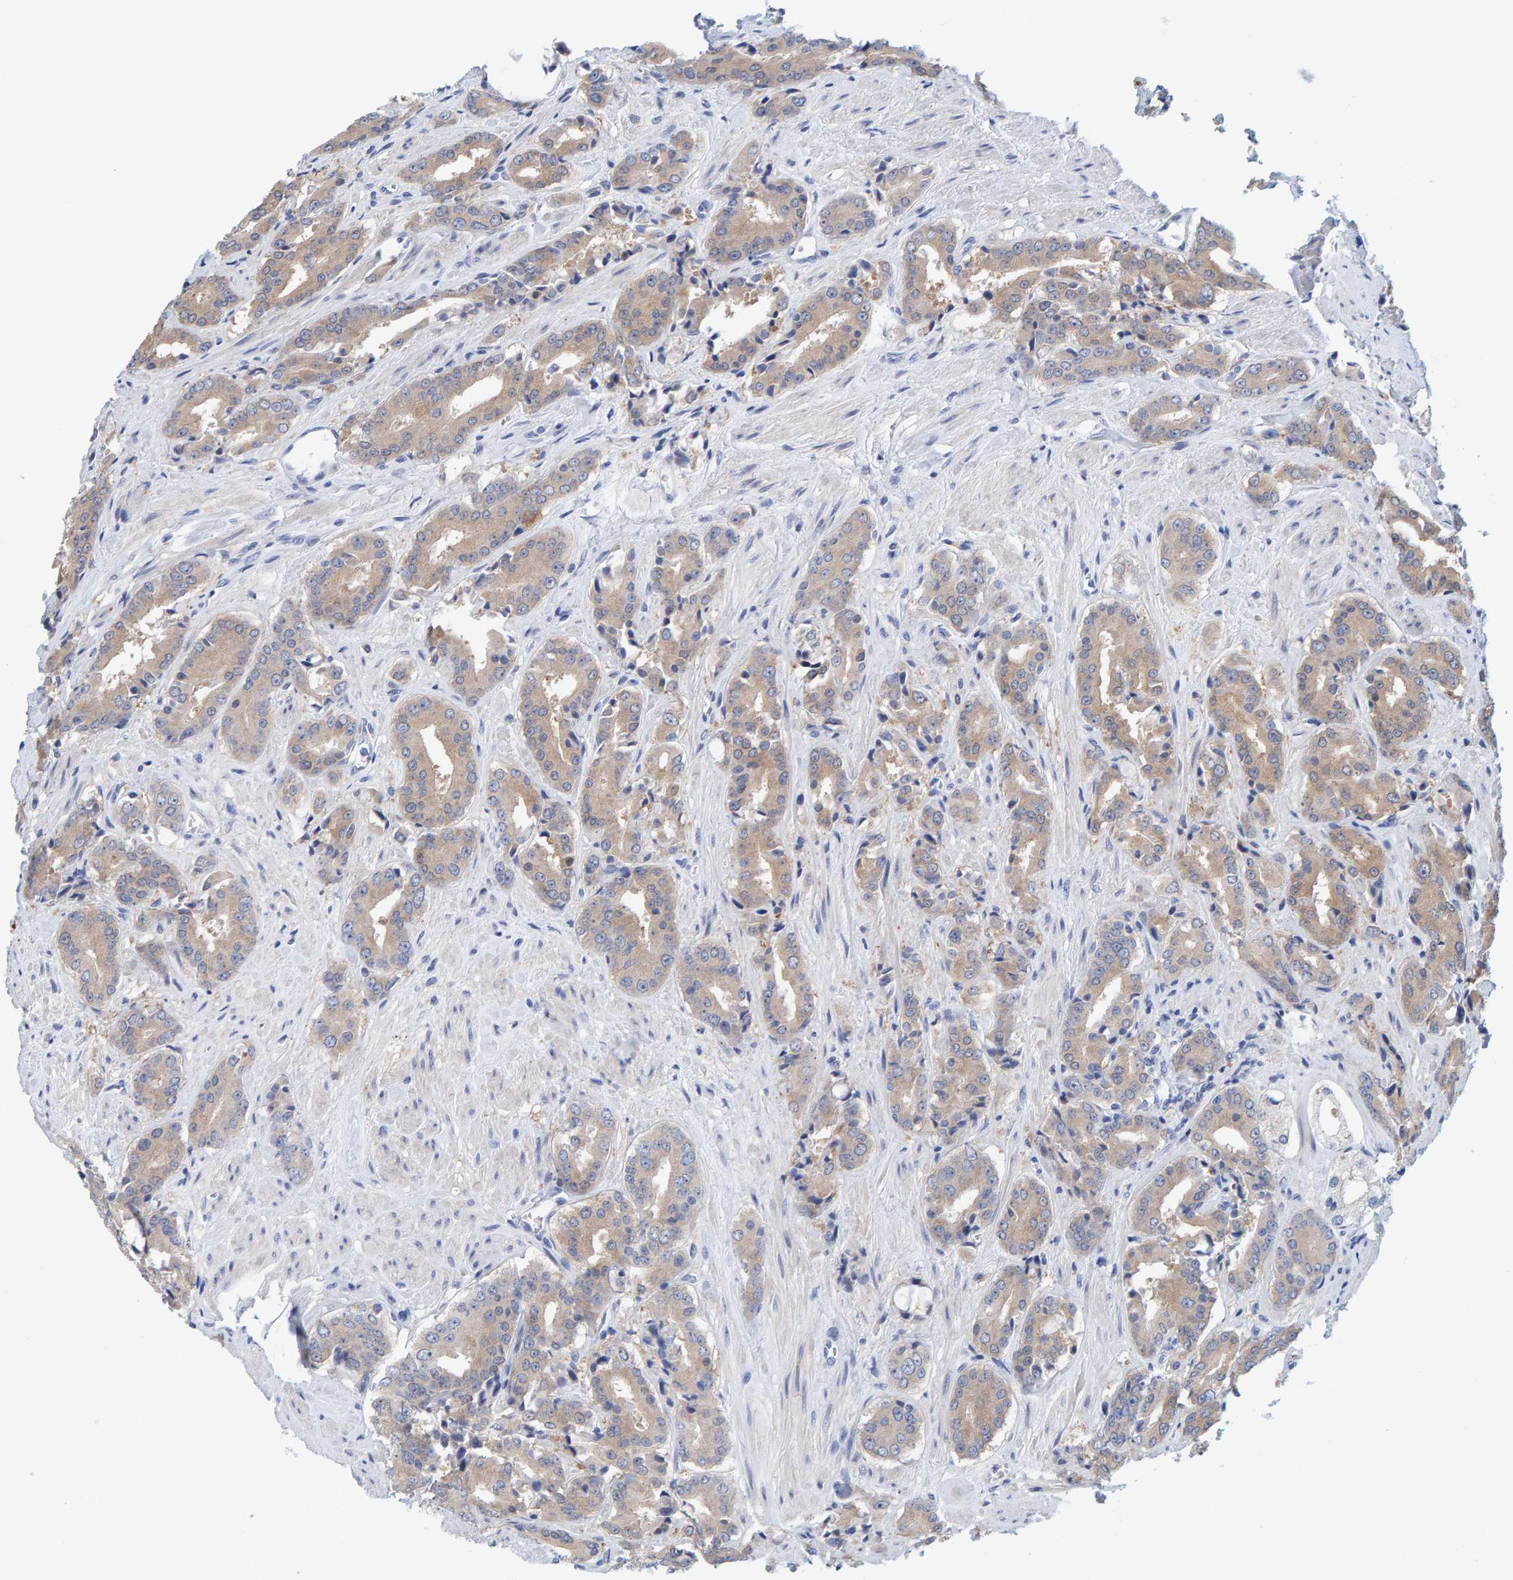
{"staining": {"intensity": "weak", "quantity": ">75%", "location": "cytoplasmic/membranous"}, "tissue": "prostate cancer", "cell_type": "Tumor cells", "image_type": "cancer", "snomed": [{"axis": "morphology", "description": "Adenocarcinoma, High grade"}, {"axis": "topography", "description": "Prostate"}], "caption": "A low amount of weak cytoplasmic/membranous expression is seen in approximately >75% of tumor cells in prostate cancer tissue.", "gene": "KLHL11", "patient": {"sex": "male", "age": 71}}